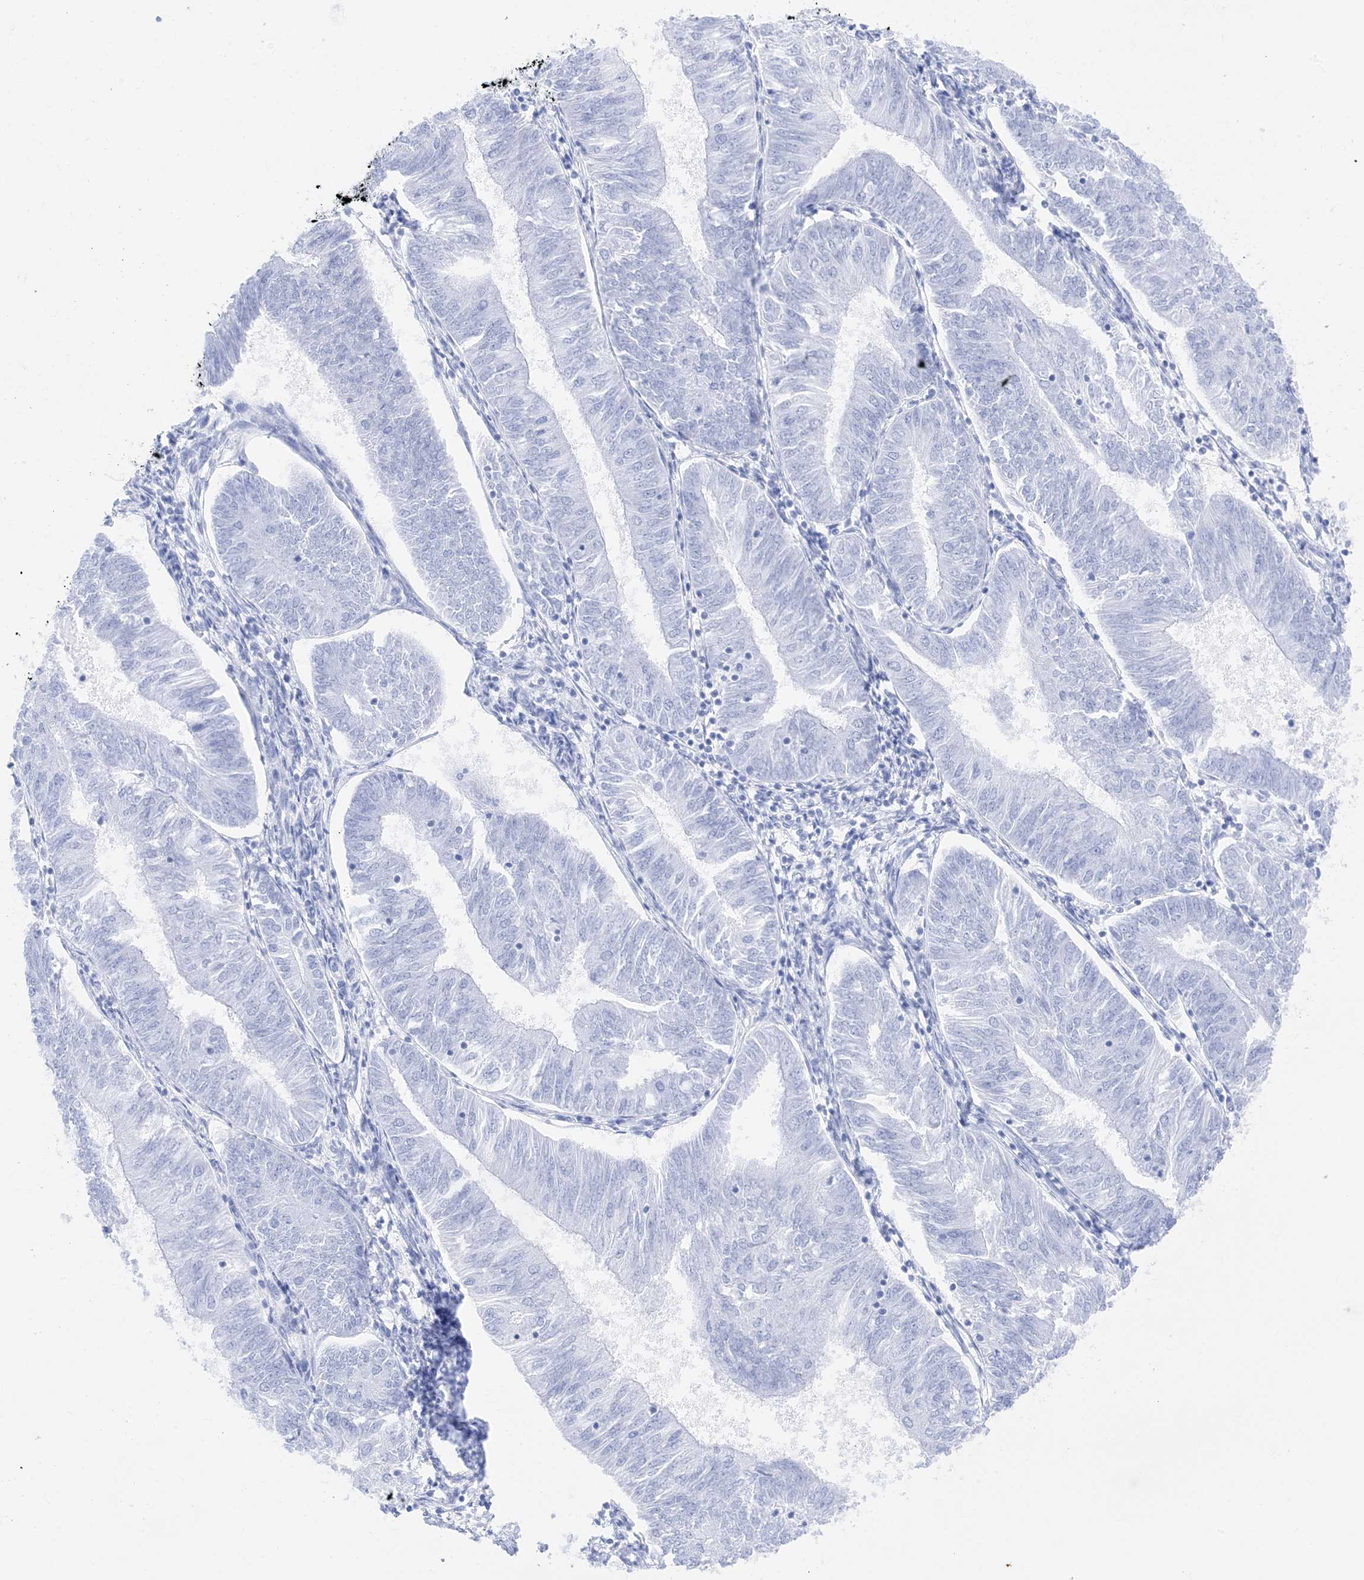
{"staining": {"intensity": "negative", "quantity": "none", "location": "none"}, "tissue": "endometrial cancer", "cell_type": "Tumor cells", "image_type": "cancer", "snomed": [{"axis": "morphology", "description": "Adenocarcinoma, NOS"}, {"axis": "topography", "description": "Endometrium"}], "caption": "There is no significant staining in tumor cells of adenocarcinoma (endometrial).", "gene": "MUC17", "patient": {"sex": "female", "age": 58}}